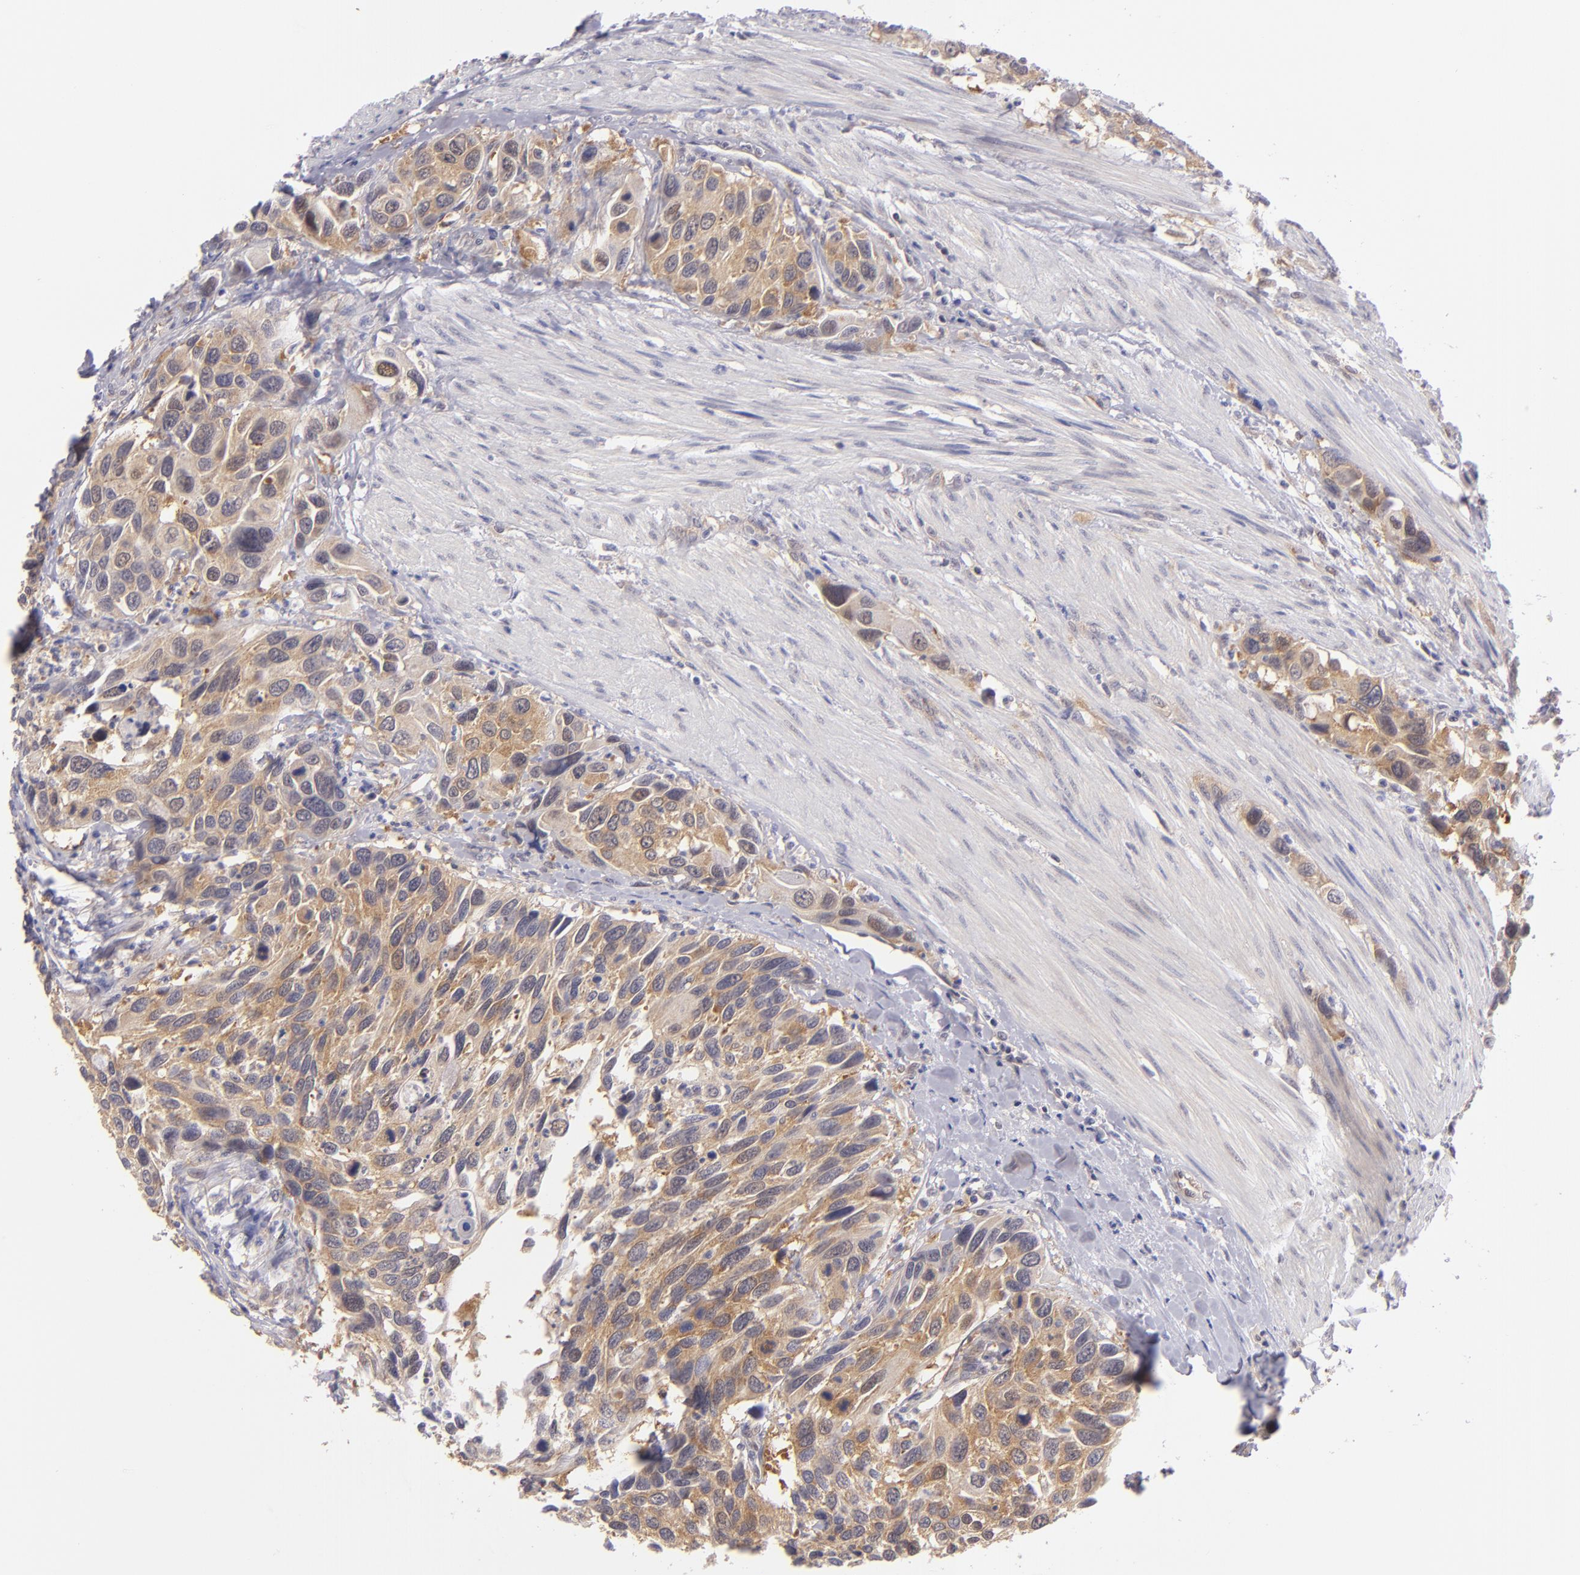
{"staining": {"intensity": "weak", "quantity": "25%-75%", "location": "cytoplasmic/membranous"}, "tissue": "urothelial cancer", "cell_type": "Tumor cells", "image_type": "cancer", "snomed": [{"axis": "morphology", "description": "Urothelial carcinoma, High grade"}, {"axis": "topography", "description": "Urinary bladder"}], "caption": "IHC of human urothelial carcinoma (high-grade) displays low levels of weak cytoplasmic/membranous expression in about 25%-75% of tumor cells.", "gene": "PTPN13", "patient": {"sex": "male", "age": 66}}